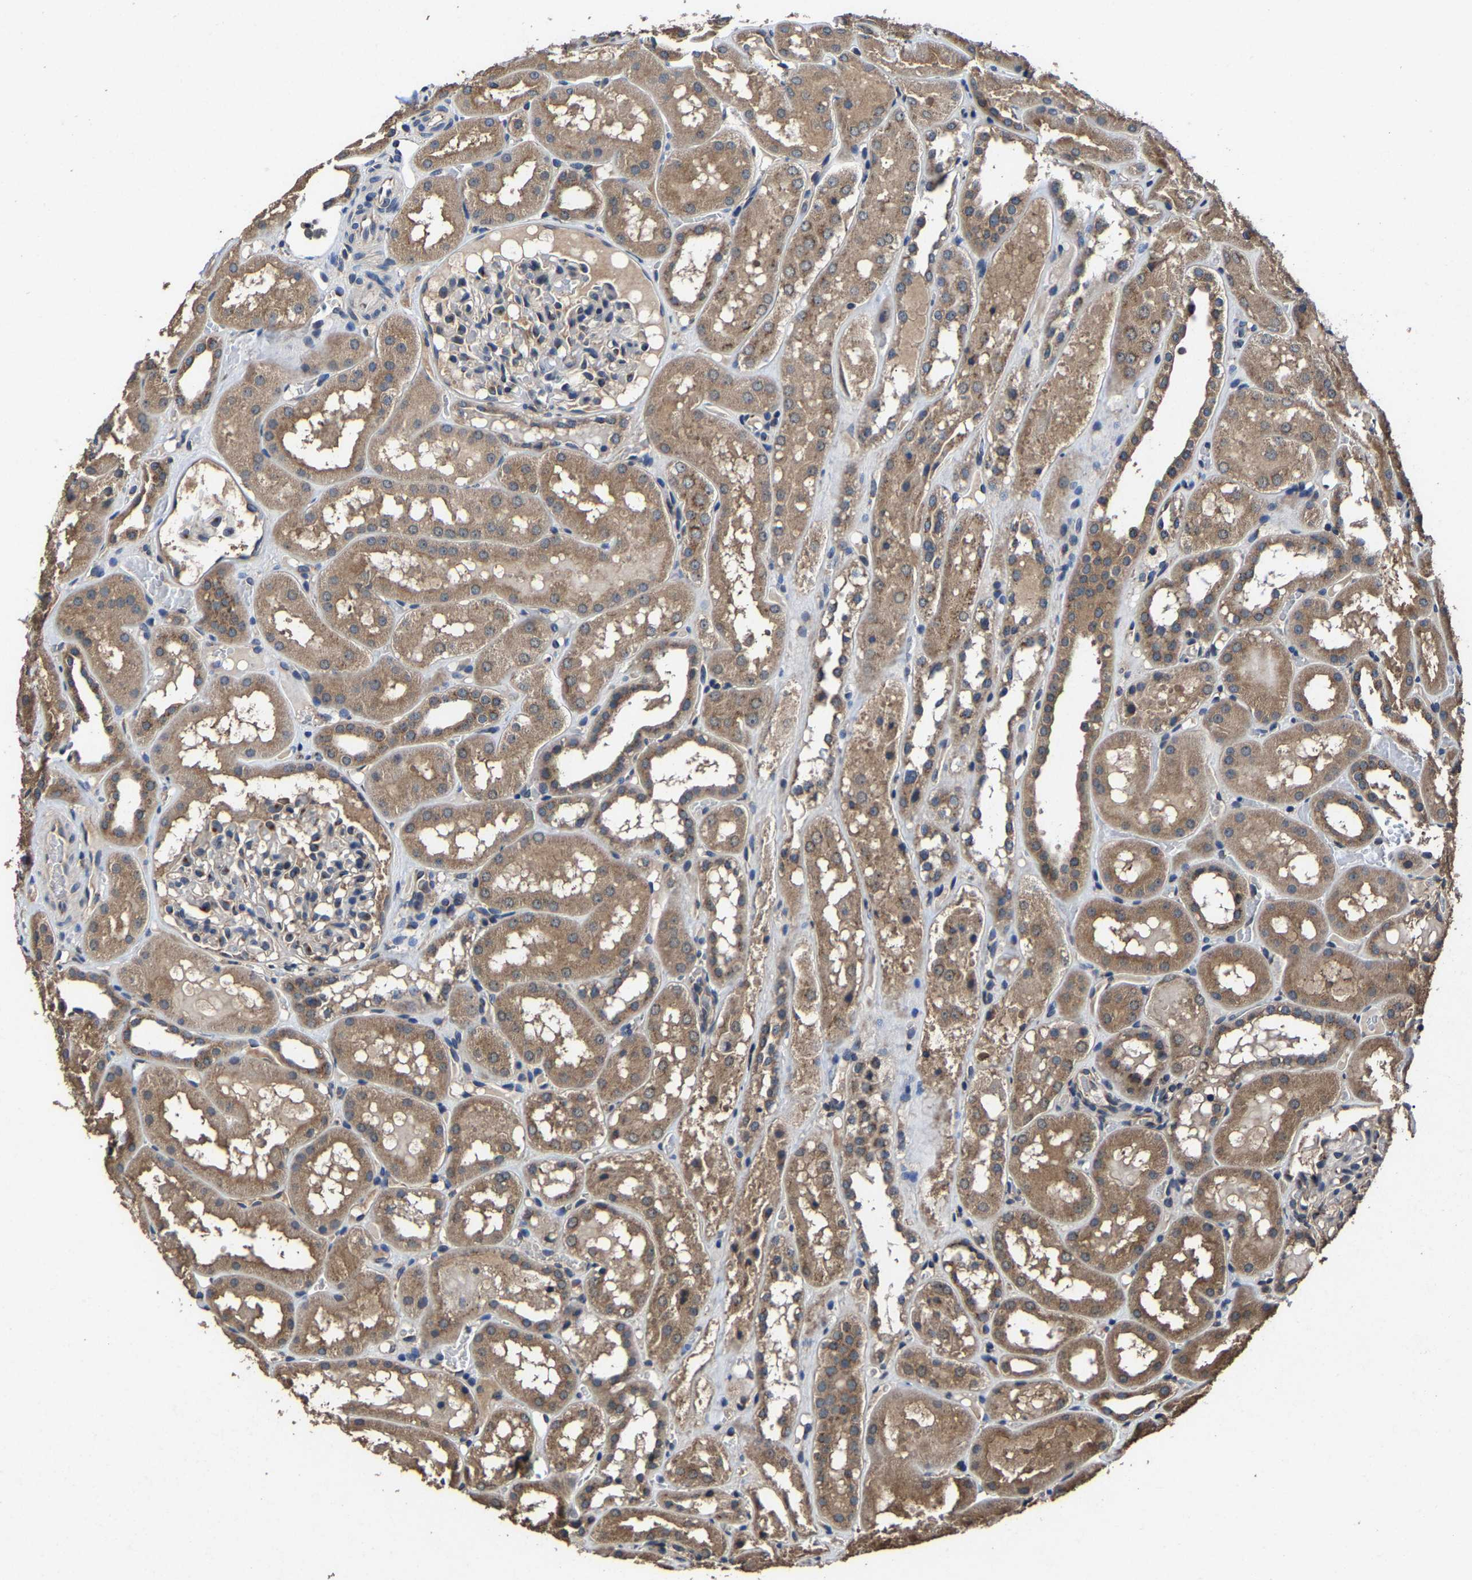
{"staining": {"intensity": "moderate", "quantity": "<25%", "location": "cytoplasmic/membranous"}, "tissue": "kidney", "cell_type": "Cells in glomeruli", "image_type": "normal", "snomed": [{"axis": "morphology", "description": "Normal tissue, NOS"}, {"axis": "topography", "description": "Kidney"}, {"axis": "topography", "description": "Urinary bladder"}], "caption": "Immunohistochemistry (IHC) photomicrograph of normal kidney: human kidney stained using IHC displays low levels of moderate protein expression localized specifically in the cytoplasmic/membranous of cells in glomeruli, appearing as a cytoplasmic/membranous brown color.", "gene": "EBAG9", "patient": {"sex": "male", "age": 16}}